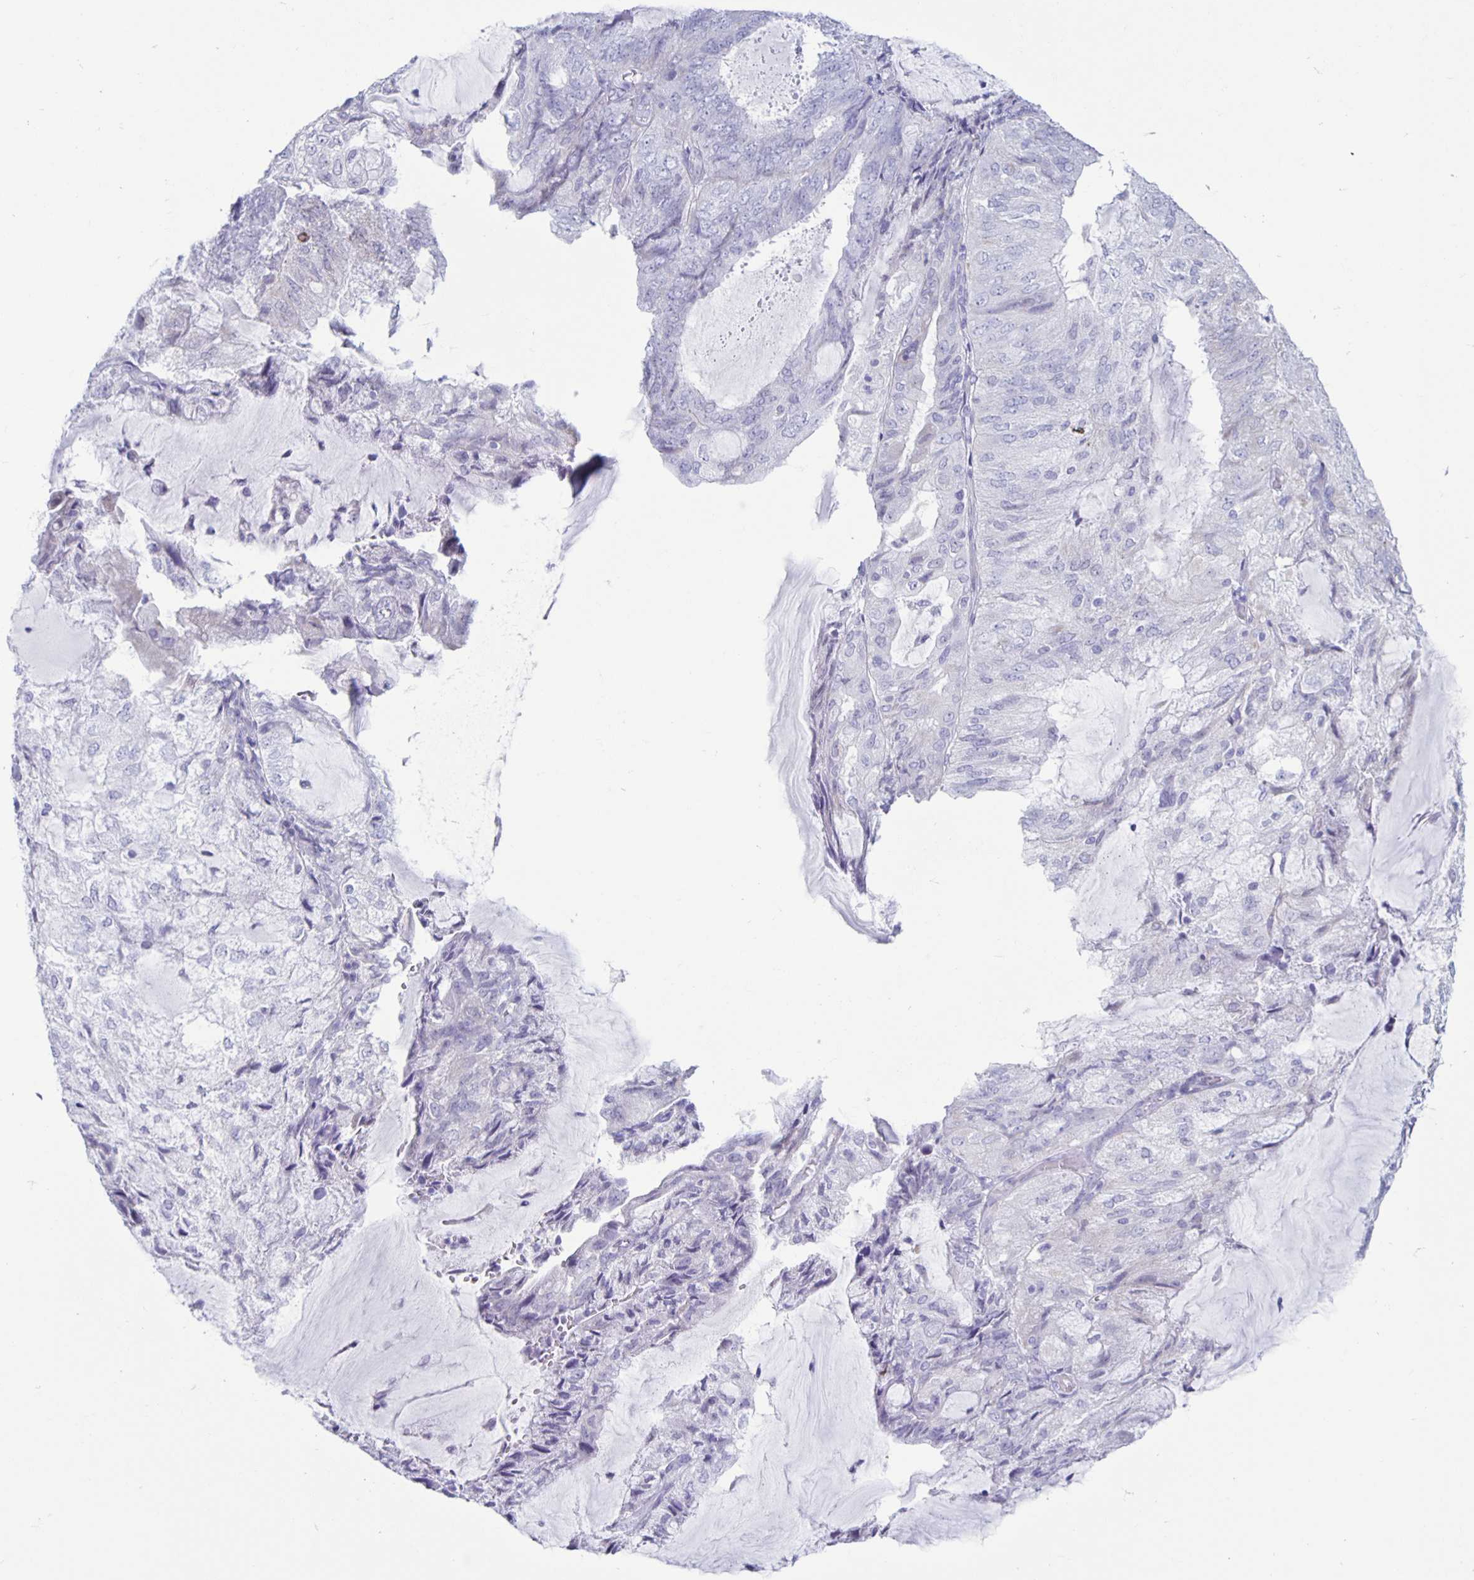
{"staining": {"intensity": "negative", "quantity": "none", "location": "none"}, "tissue": "endometrial cancer", "cell_type": "Tumor cells", "image_type": "cancer", "snomed": [{"axis": "morphology", "description": "Adenocarcinoma, NOS"}, {"axis": "topography", "description": "Endometrium"}], "caption": "Immunohistochemistry of endometrial adenocarcinoma reveals no positivity in tumor cells. (DAB immunohistochemistry visualized using brightfield microscopy, high magnification).", "gene": "CT45A5", "patient": {"sex": "female", "age": 81}}